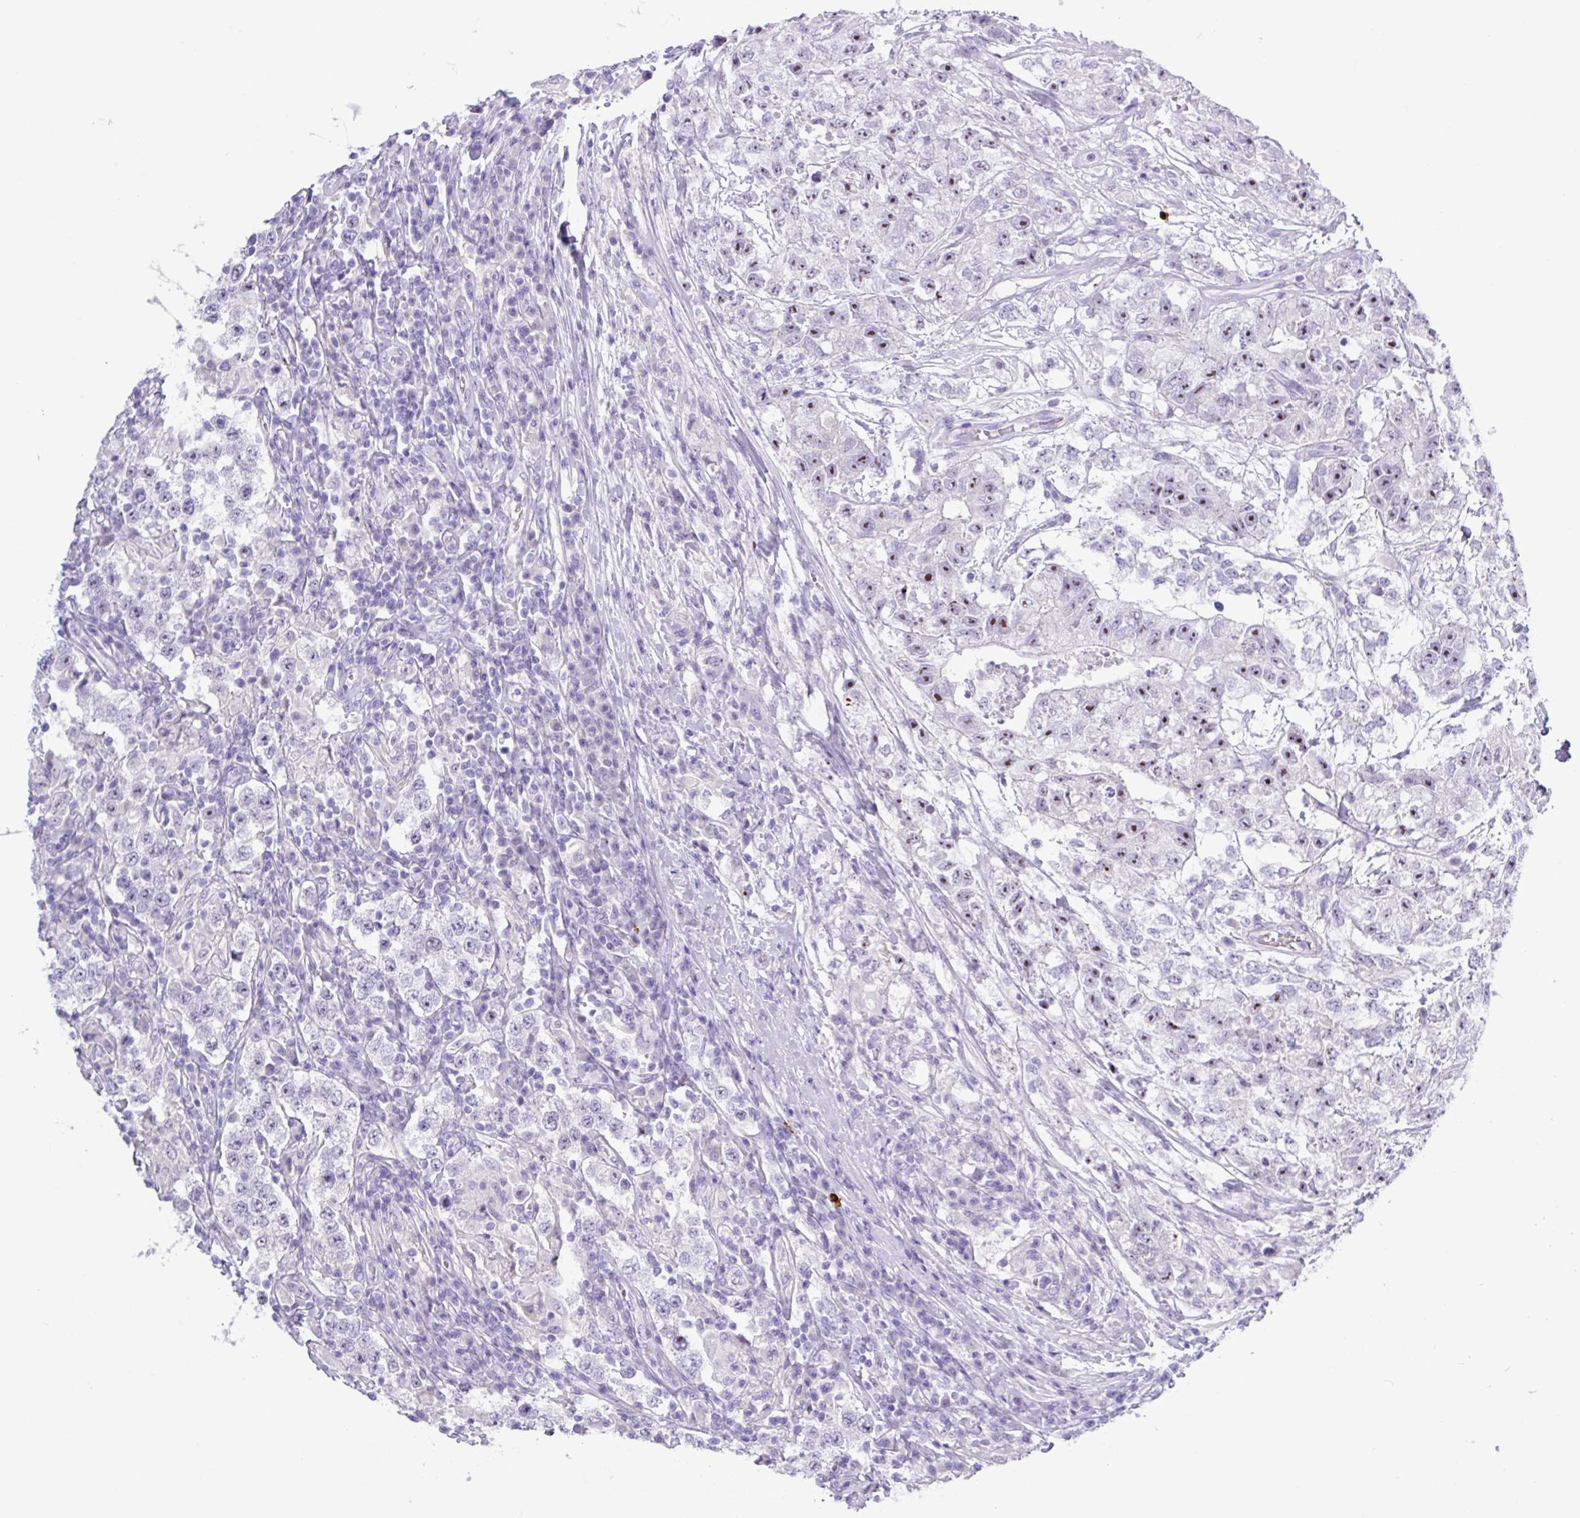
{"staining": {"intensity": "weak", "quantity": "25%-75%", "location": "nuclear"}, "tissue": "testis cancer", "cell_type": "Tumor cells", "image_type": "cancer", "snomed": [{"axis": "morphology", "description": "Seminoma, NOS"}, {"axis": "morphology", "description": "Carcinoma, Embryonal, NOS"}, {"axis": "topography", "description": "Testis"}], "caption": "High-magnification brightfield microscopy of testis cancer stained with DAB (3,3'-diaminobenzidine) (brown) and counterstained with hematoxylin (blue). tumor cells exhibit weak nuclear expression is appreciated in about25%-75% of cells.", "gene": "MRM2", "patient": {"sex": "male", "age": 41}}